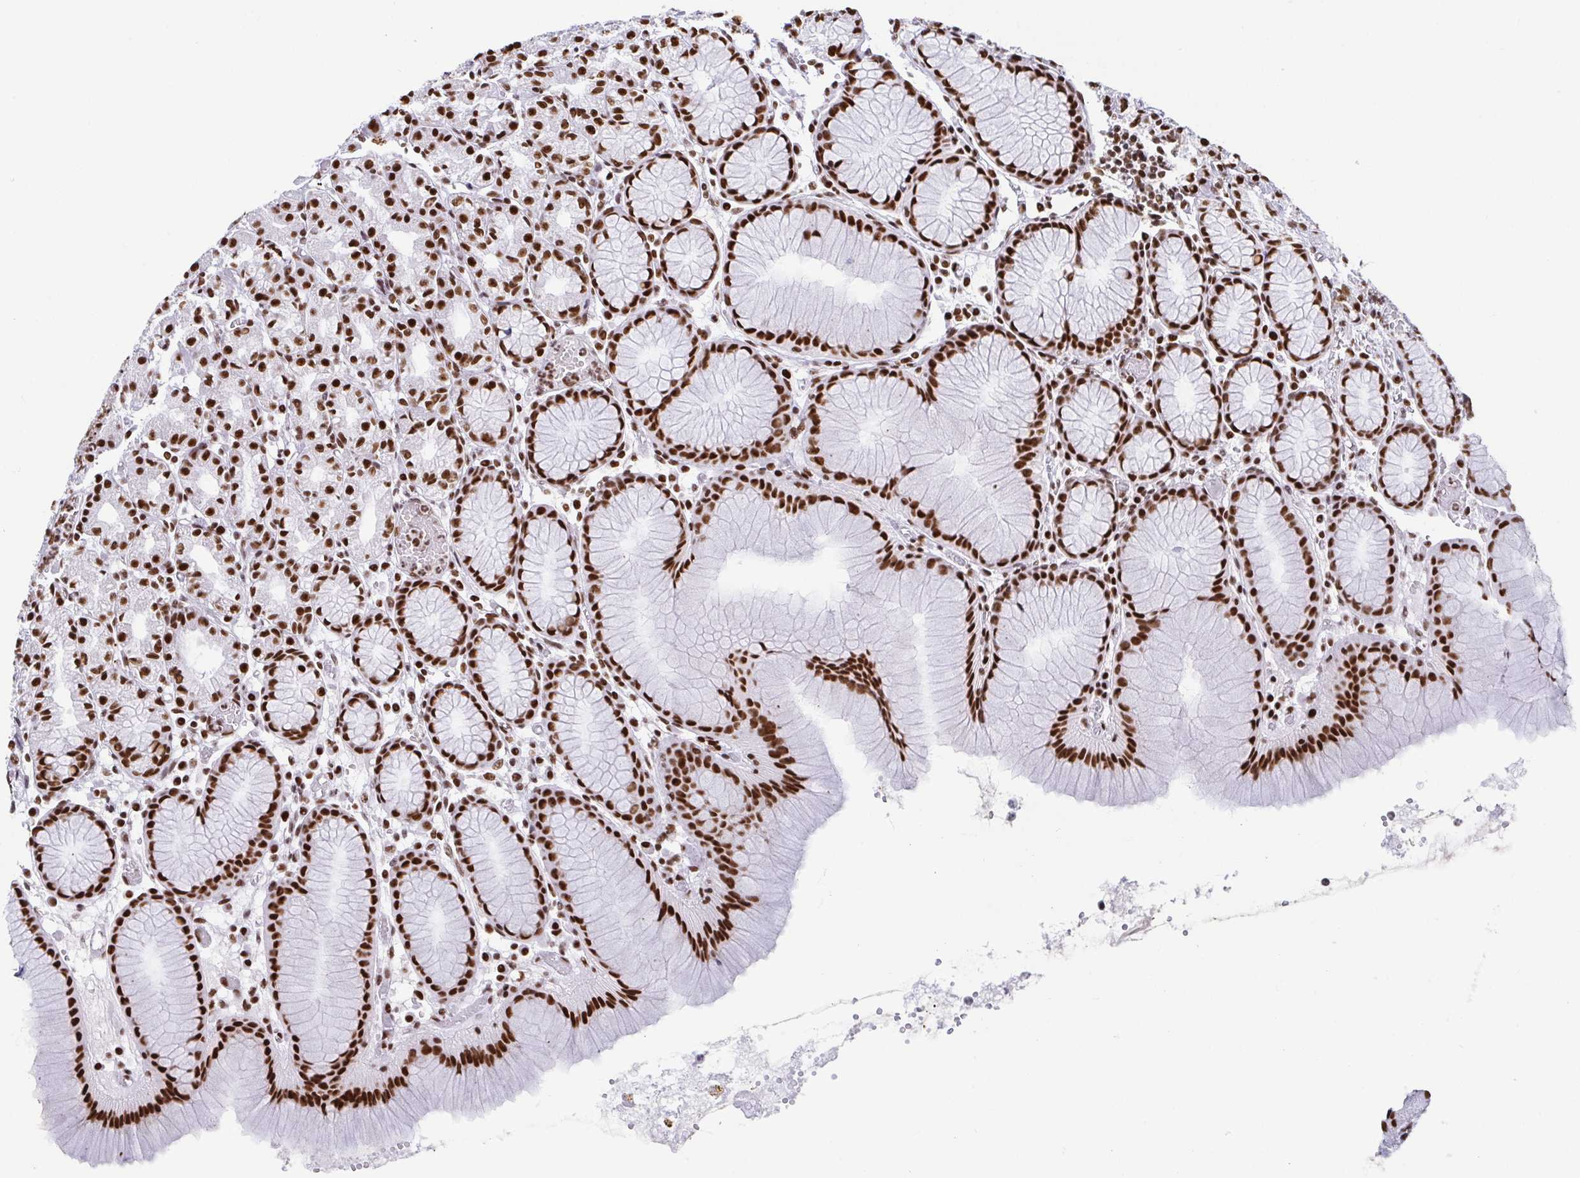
{"staining": {"intensity": "strong", "quantity": ">75%", "location": "nuclear"}, "tissue": "stomach", "cell_type": "Glandular cells", "image_type": "normal", "snomed": [{"axis": "morphology", "description": "Normal tissue, NOS"}, {"axis": "topography", "description": "Stomach"}], "caption": "About >75% of glandular cells in unremarkable human stomach reveal strong nuclear protein staining as visualized by brown immunohistochemical staining.", "gene": "EWSR1", "patient": {"sex": "female", "age": 57}}